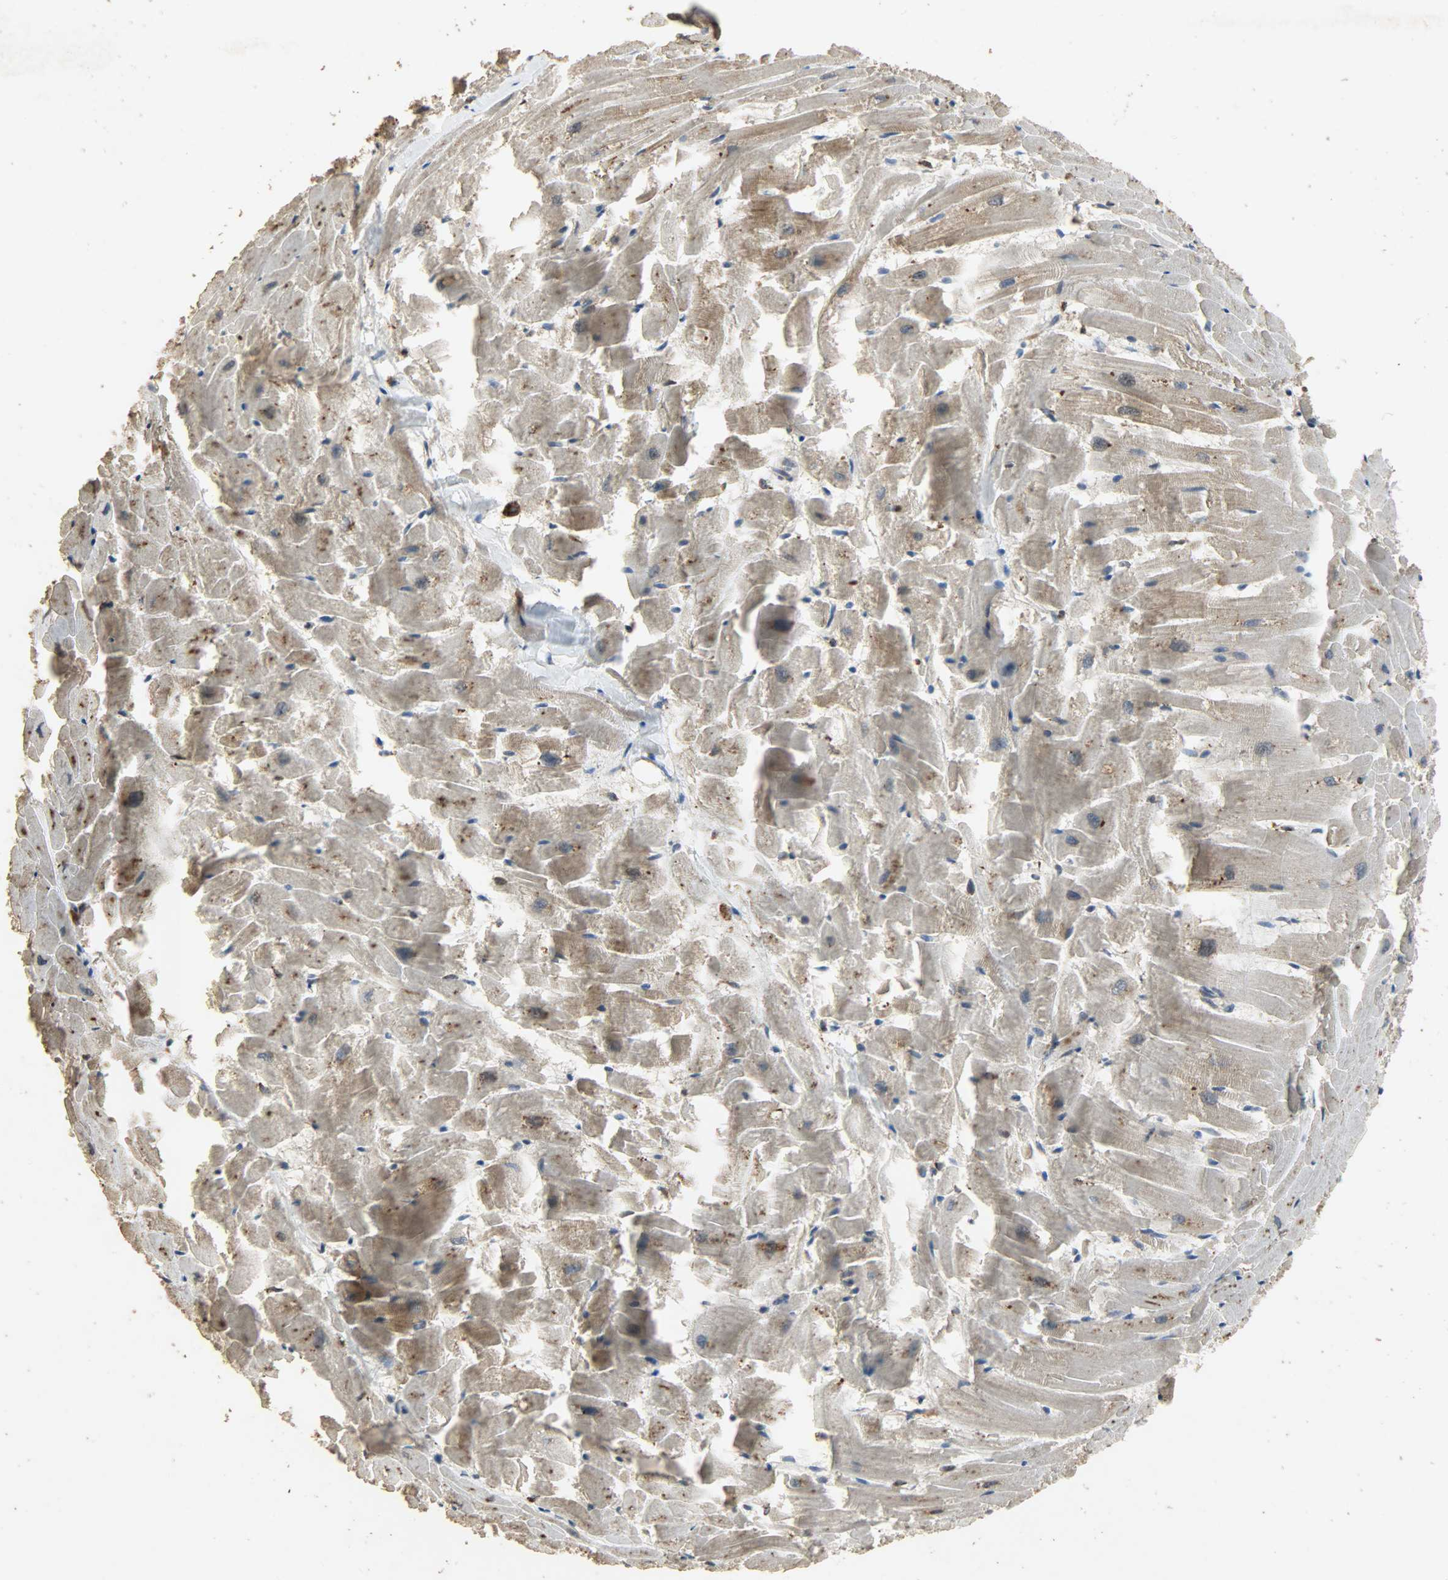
{"staining": {"intensity": "moderate", "quantity": ">75%", "location": "cytoplasmic/membranous"}, "tissue": "heart muscle", "cell_type": "Cardiomyocytes", "image_type": "normal", "snomed": [{"axis": "morphology", "description": "Normal tissue, NOS"}, {"axis": "topography", "description": "Heart"}], "caption": "There is medium levels of moderate cytoplasmic/membranous positivity in cardiomyocytes of unremarkable heart muscle, as demonstrated by immunohistochemical staining (brown color).", "gene": "CDKN2C", "patient": {"sex": "female", "age": 19}}